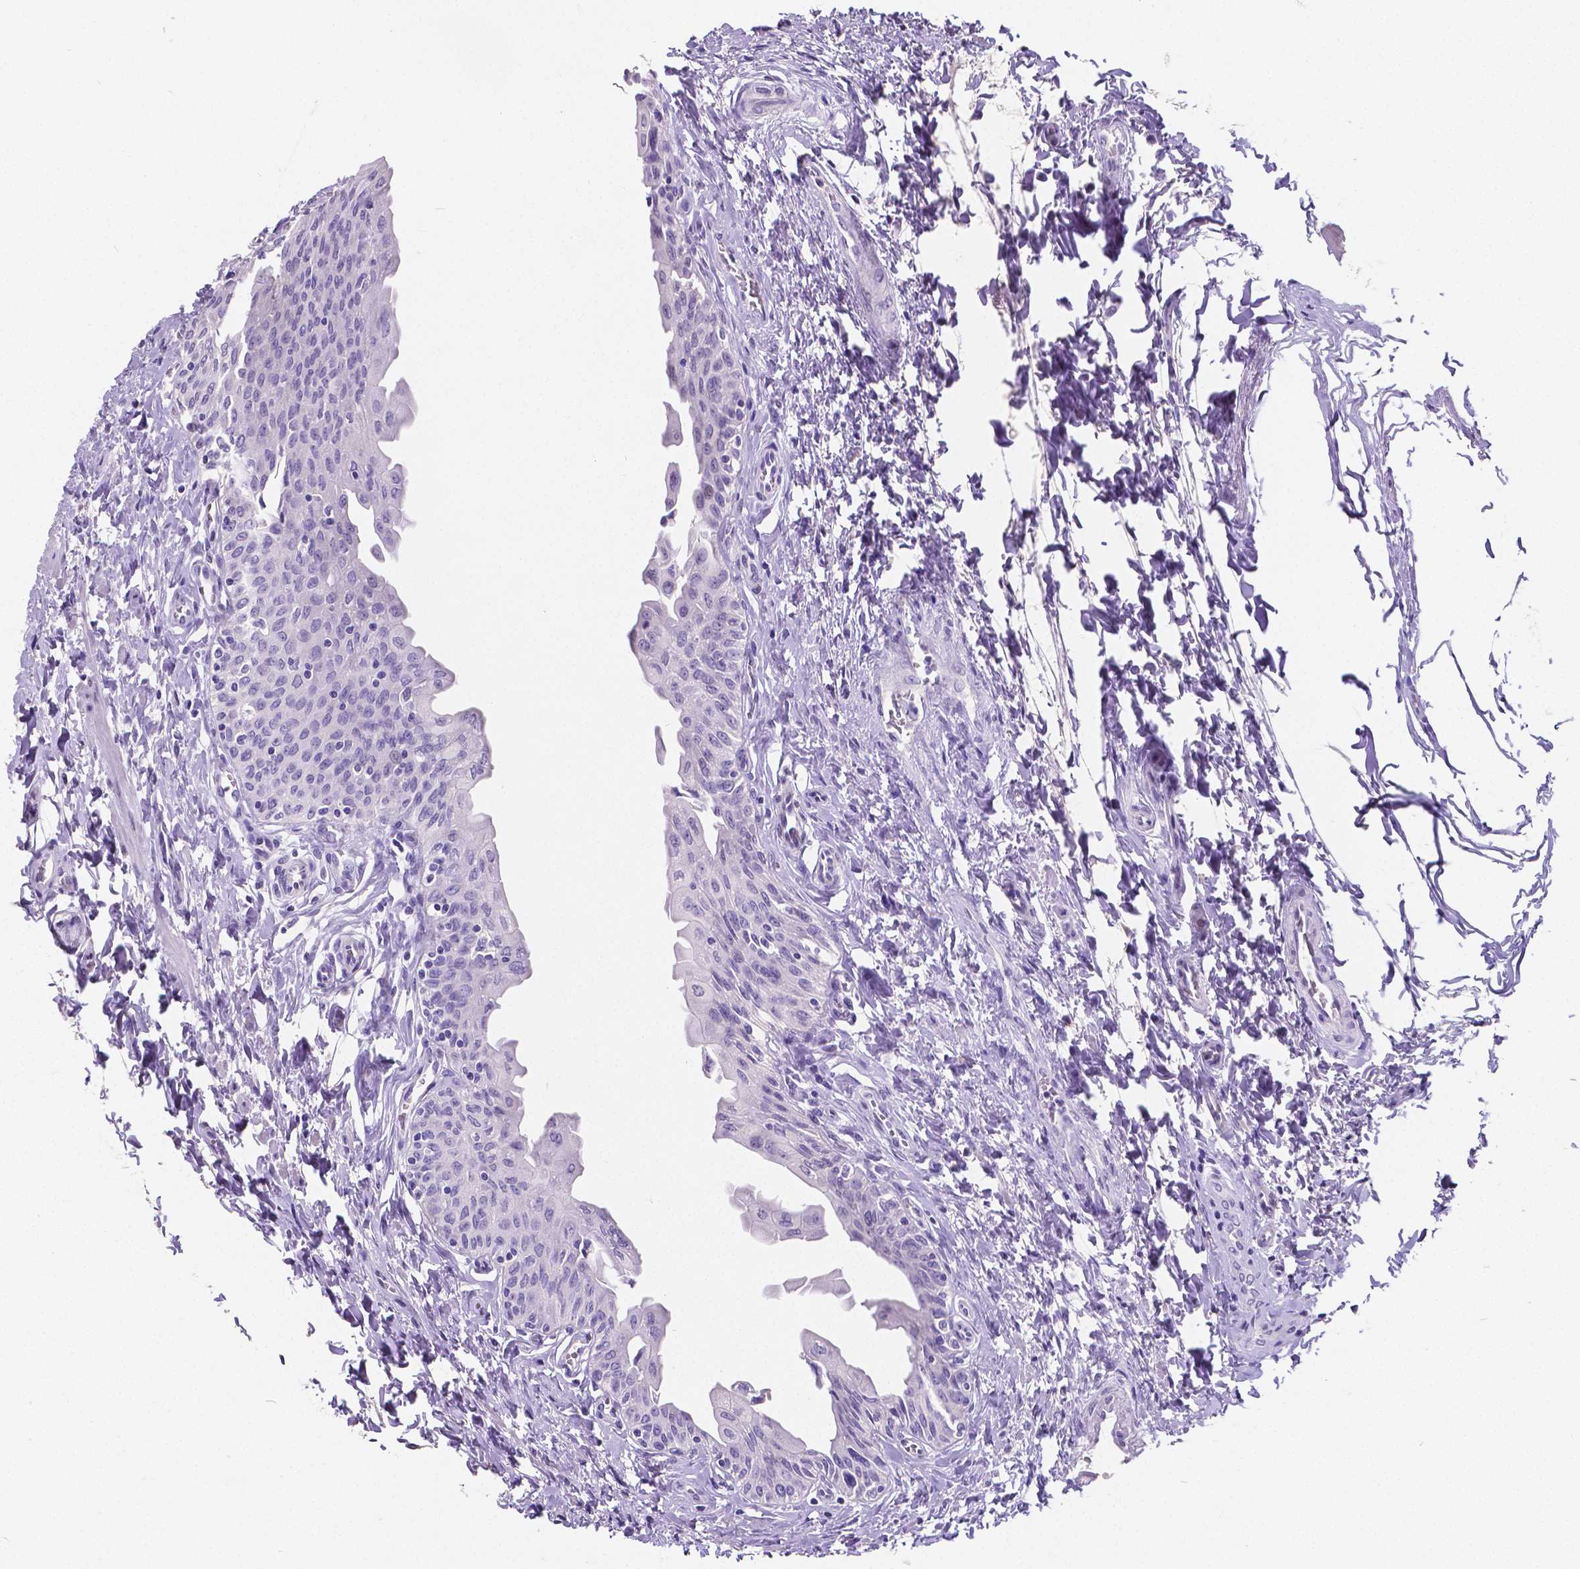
{"staining": {"intensity": "negative", "quantity": "none", "location": "none"}, "tissue": "urinary bladder", "cell_type": "Urothelial cells", "image_type": "normal", "snomed": [{"axis": "morphology", "description": "Normal tissue, NOS"}, {"axis": "topography", "description": "Urinary bladder"}], "caption": "Urothelial cells show no significant expression in normal urinary bladder. Brightfield microscopy of immunohistochemistry stained with DAB (3,3'-diaminobenzidine) (brown) and hematoxylin (blue), captured at high magnification.", "gene": "SATB2", "patient": {"sex": "male", "age": 56}}